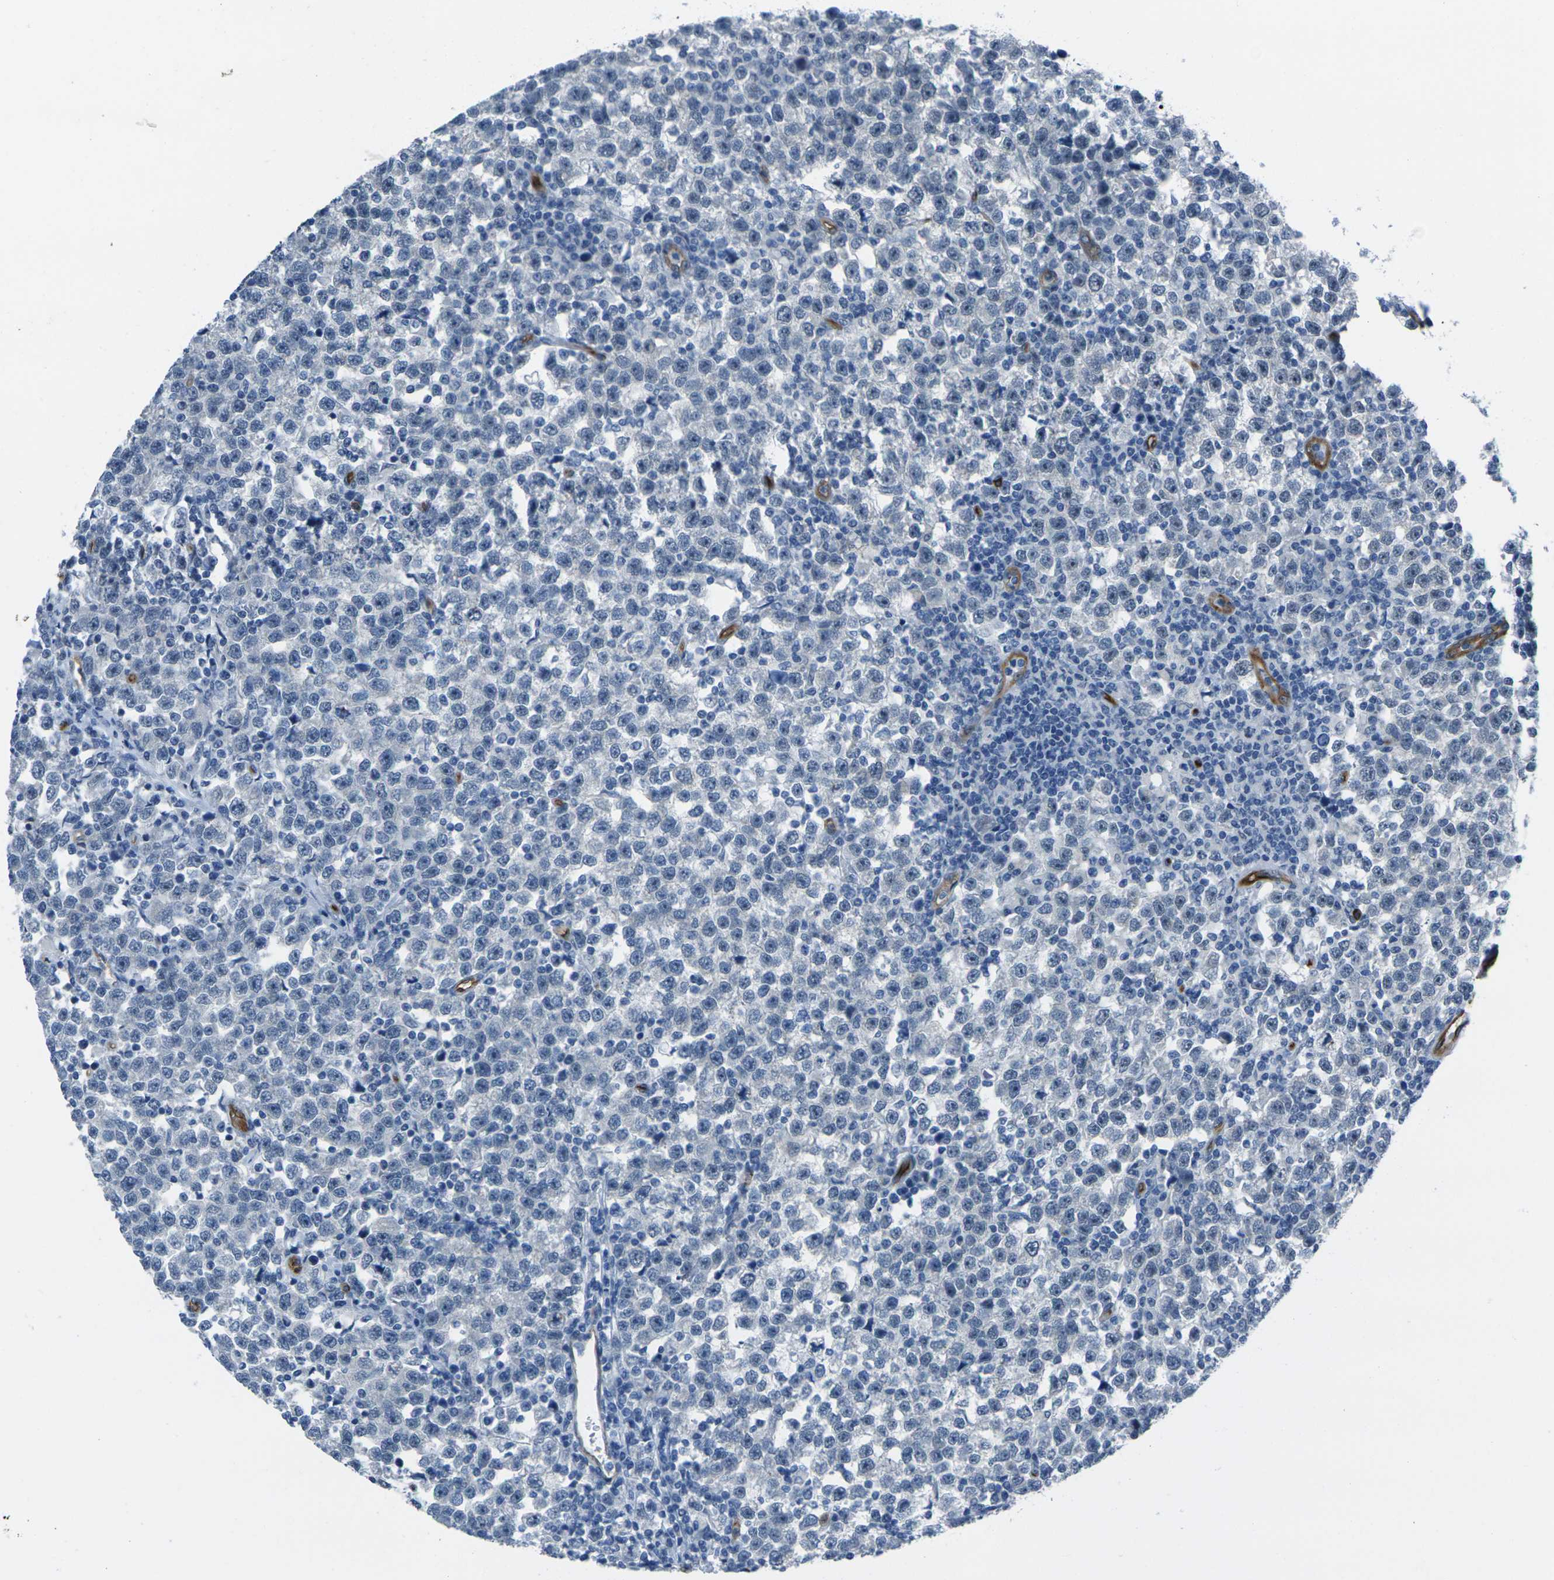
{"staining": {"intensity": "negative", "quantity": "none", "location": "none"}, "tissue": "testis cancer", "cell_type": "Tumor cells", "image_type": "cancer", "snomed": [{"axis": "morphology", "description": "Seminoma, NOS"}, {"axis": "topography", "description": "Testis"}], "caption": "Immunohistochemistry (IHC) histopathology image of testis cancer (seminoma) stained for a protein (brown), which exhibits no positivity in tumor cells. Nuclei are stained in blue.", "gene": "HSPA12B", "patient": {"sex": "male", "age": 43}}